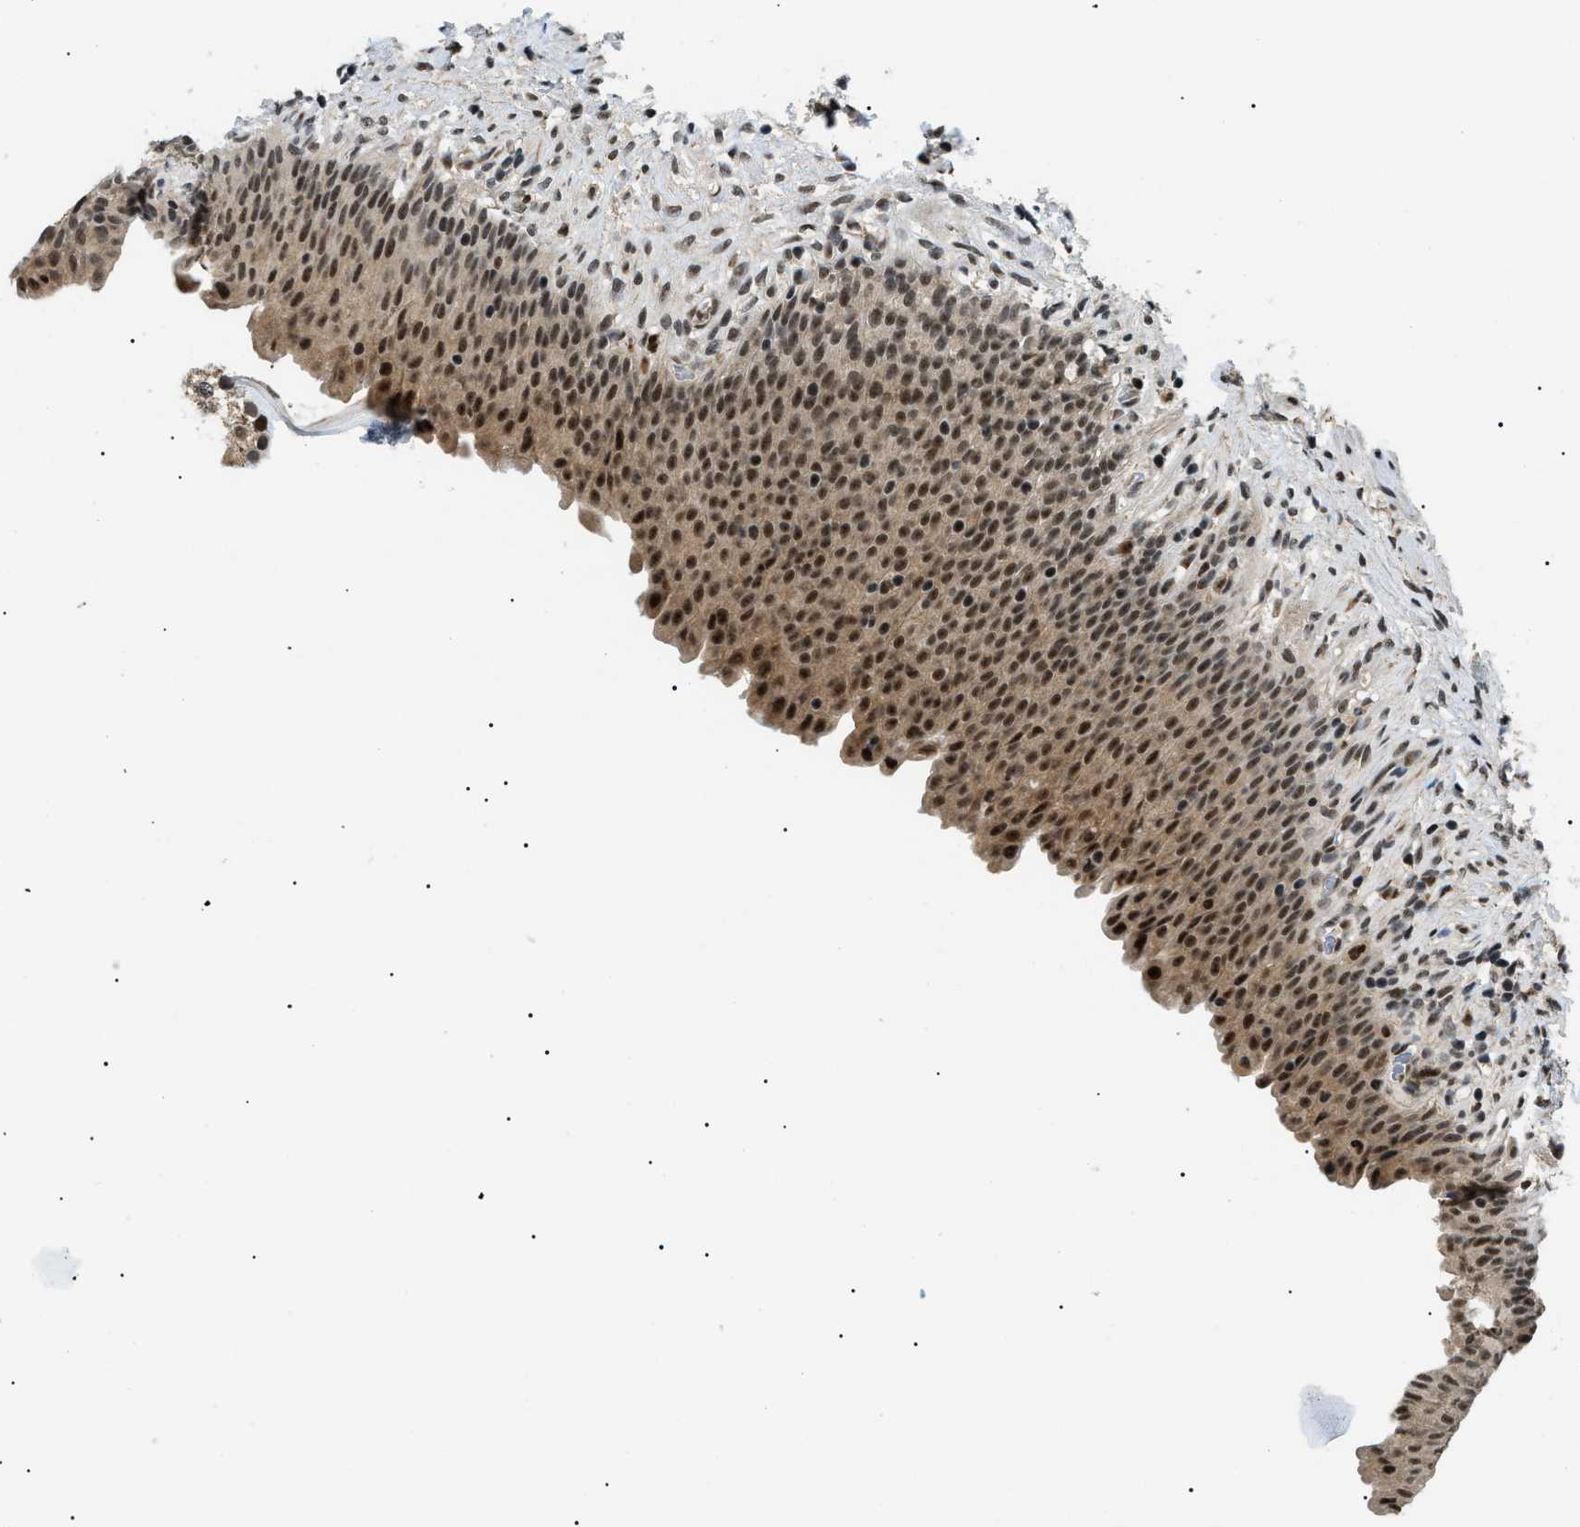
{"staining": {"intensity": "moderate", "quantity": "25%-75%", "location": "cytoplasmic/membranous,nuclear"}, "tissue": "urinary bladder", "cell_type": "Urothelial cells", "image_type": "normal", "snomed": [{"axis": "morphology", "description": "Normal tissue, NOS"}, {"axis": "topography", "description": "Urinary bladder"}], "caption": "An immunohistochemistry histopathology image of benign tissue is shown. Protein staining in brown highlights moderate cytoplasmic/membranous,nuclear positivity in urinary bladder within urothelial cells. The staining was performed using DAB to visualize the protein expression in brown, while the nuclei were stained in blue with hematoxylin (Magnification: 20x).", "gene": "RBM15", "patient": {"sex": "female", "age": 79}}